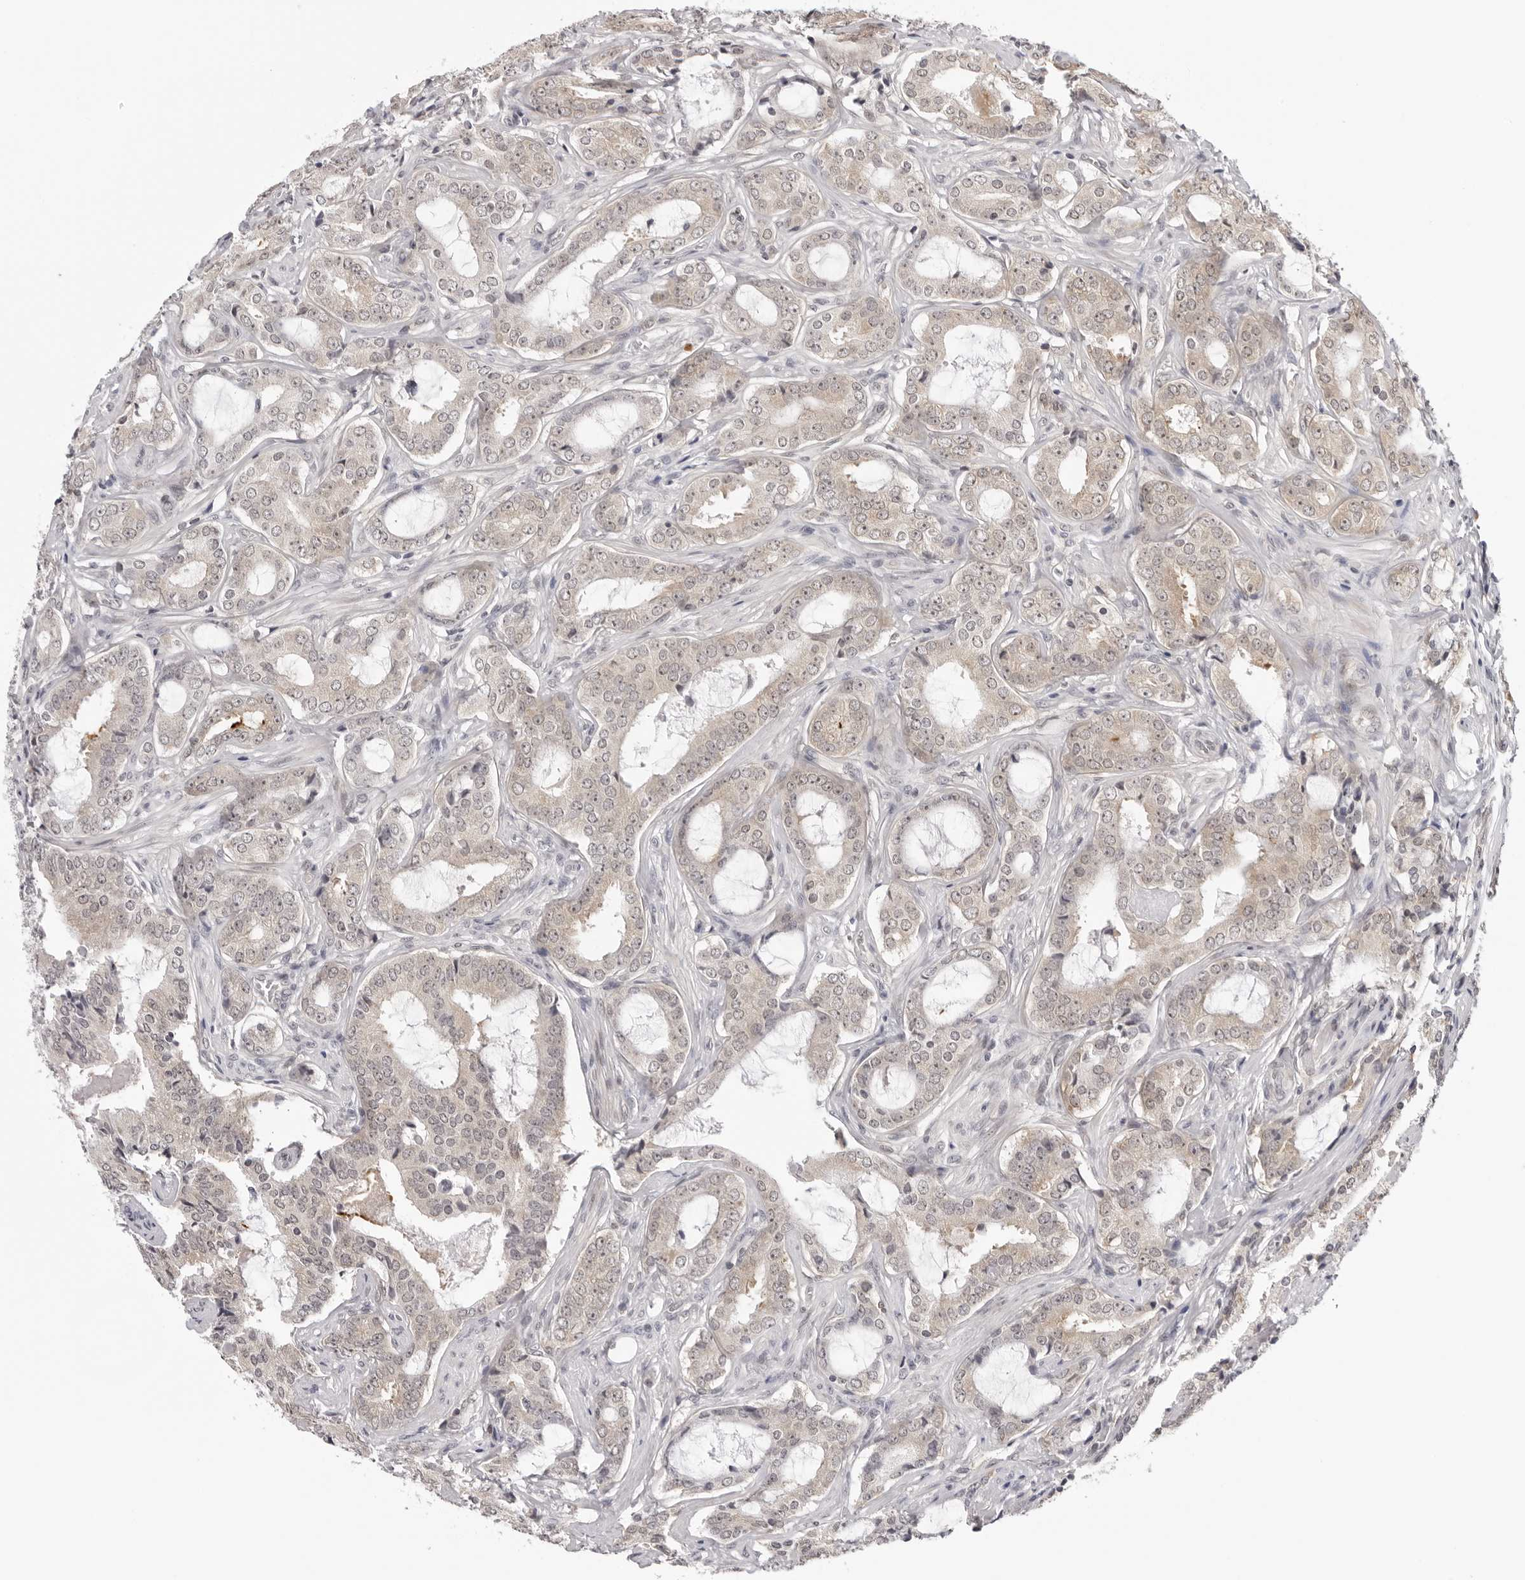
{"staining": {"intensity": "negative", "quantity": "none", "location": "none"}, "tissue": "prostate cancer", "cell_type": "Tumor cells", "image_type": "cancer", "snomed": [{"axis": "morphology", "description": "Adenocarcinoma, High grade"}, {"axis": "topography", "description": "Prostate"}], "caption": "Immunohistochemical staining of human prostate cancer (high-grade adenocarcinoma) exhibits no significant staining in tumor cells.", "gene": "PRUNE1", "patient": {"sex": "male", "age": 73}}